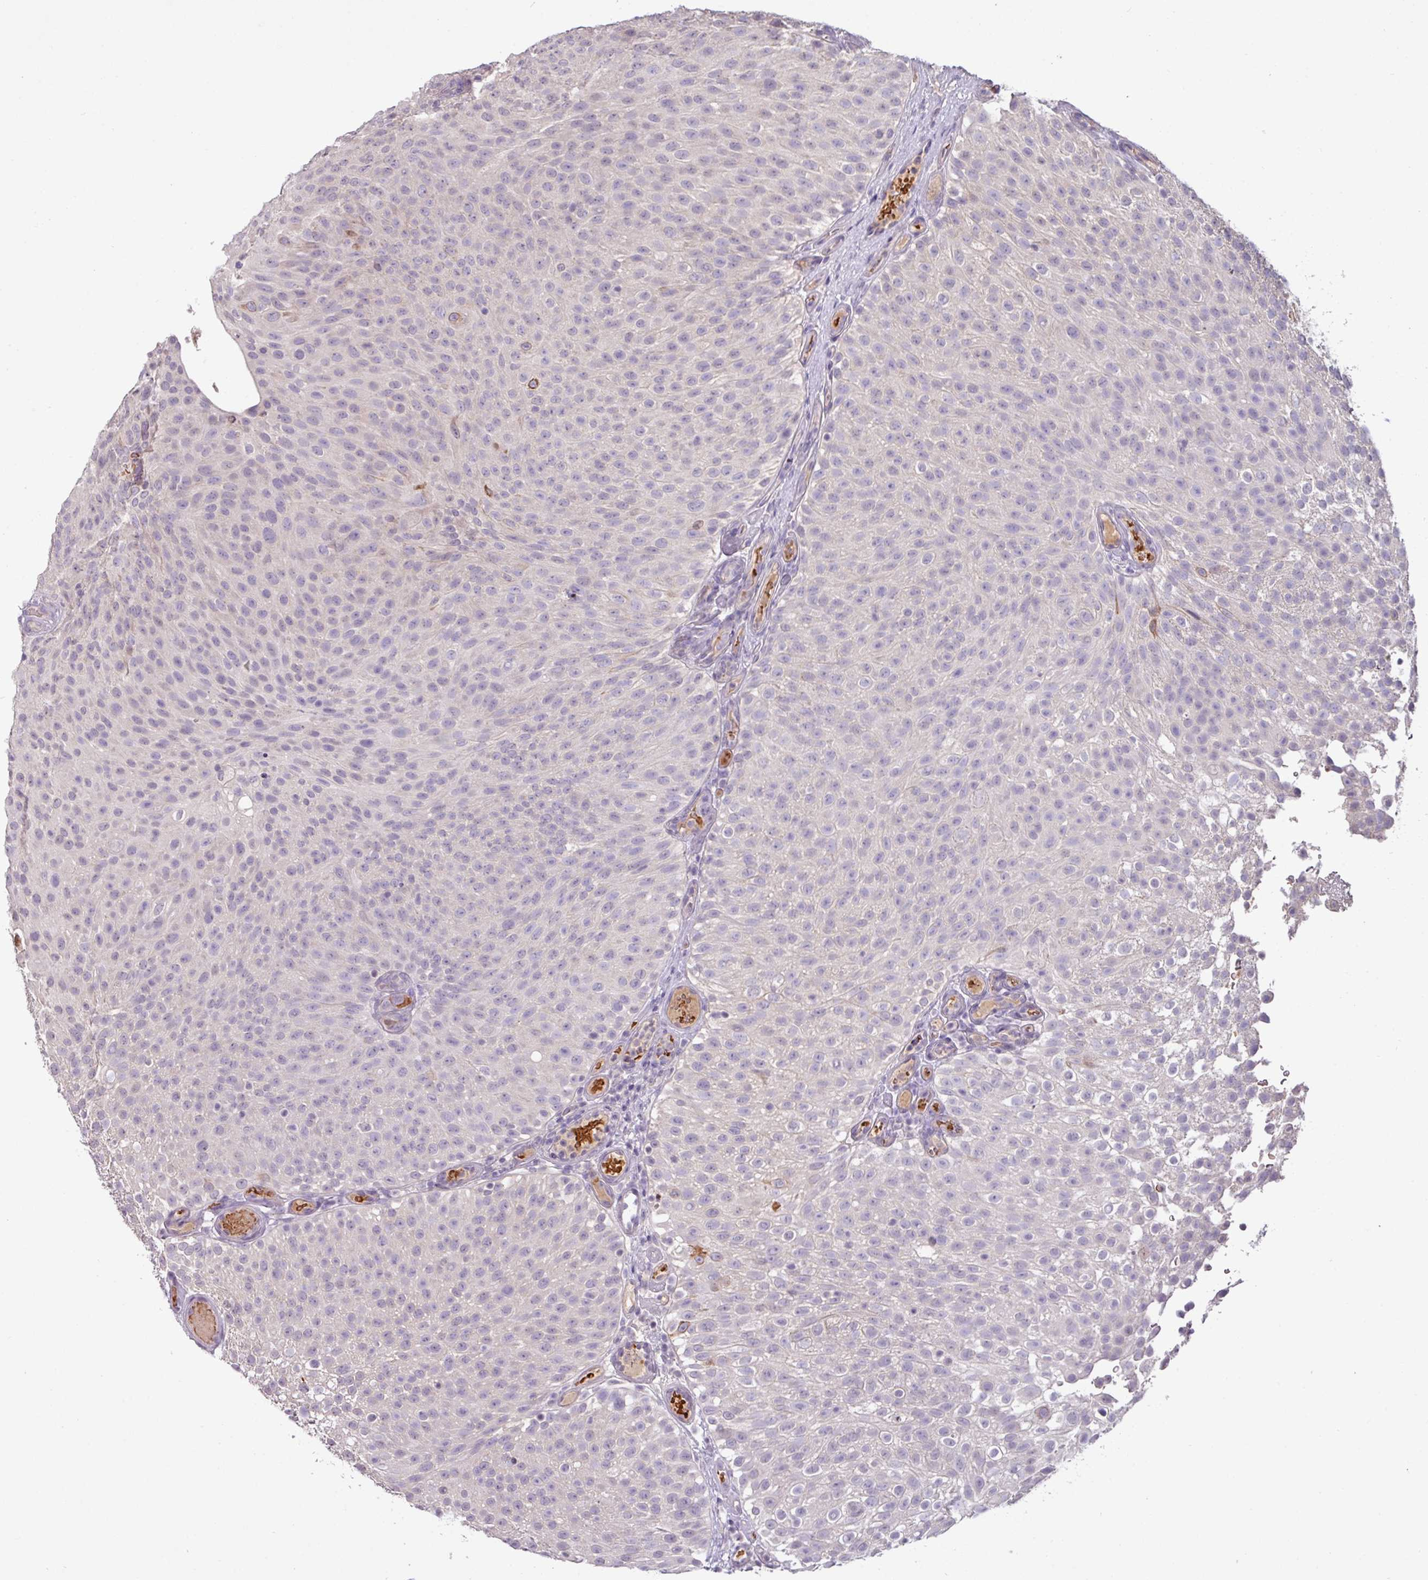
{"staining": {"intensity": "negative", "quantity": "none", "location": "none"}, "tissue": "urothelial cancer", "cell_type": "Tumor cells", "image_type": "cancer", "snomed": [{"axis": "morphology", "description": "Urothelial carcinoma, Low grade"}, {"axis": "topography", "description": "Urinary bladder"}], "caption": "Urothelial cancer stained for a protein using immunohistochemistry exhibits no expression tumor cells.", "gene": "SLC5A10", "patient": {"sex": "male", "age": 78}}